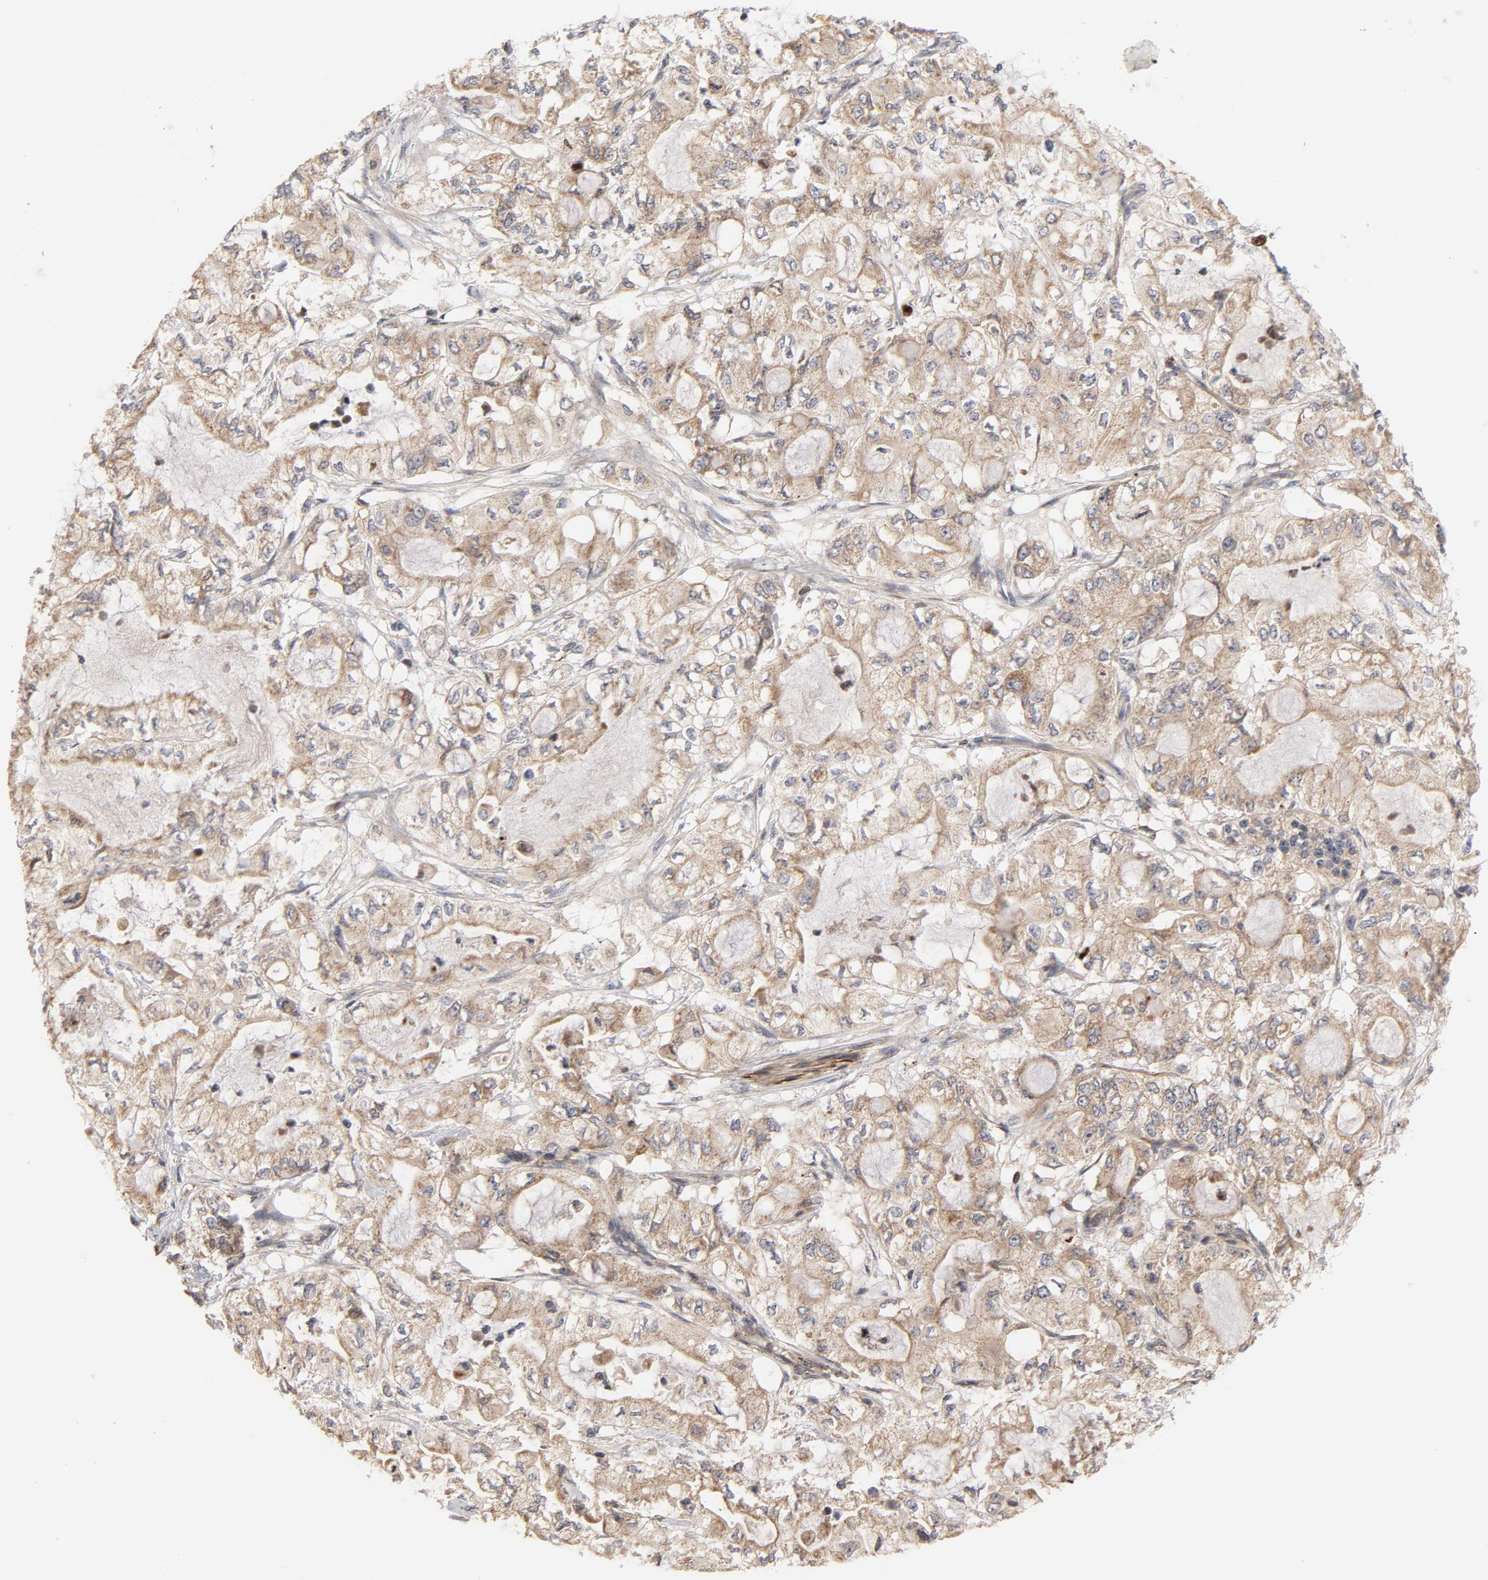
{"staining": {"intensity": "moderate", "quantity": ">75%", "location": "cytoplasmic/membranous"}, "tissue": "pancreatic cancer", "cell_type": "Tumor cells", "image_type": "cancer", "snomed": [{"axis": "morphology", "description": "Adenocarcinoma, NOS"}, {"axis": "topography", "description": "Pancreas"}], "caption": "There is medium levels of moderate cytoplasmic/membranous staining in tumor cells of adenocarcinoma (pancreatic), as demonstrated by immunohistochemical staining (brown color).", "gene": "DNAAF2", "patient": {"sex": "male", "age": 79}}